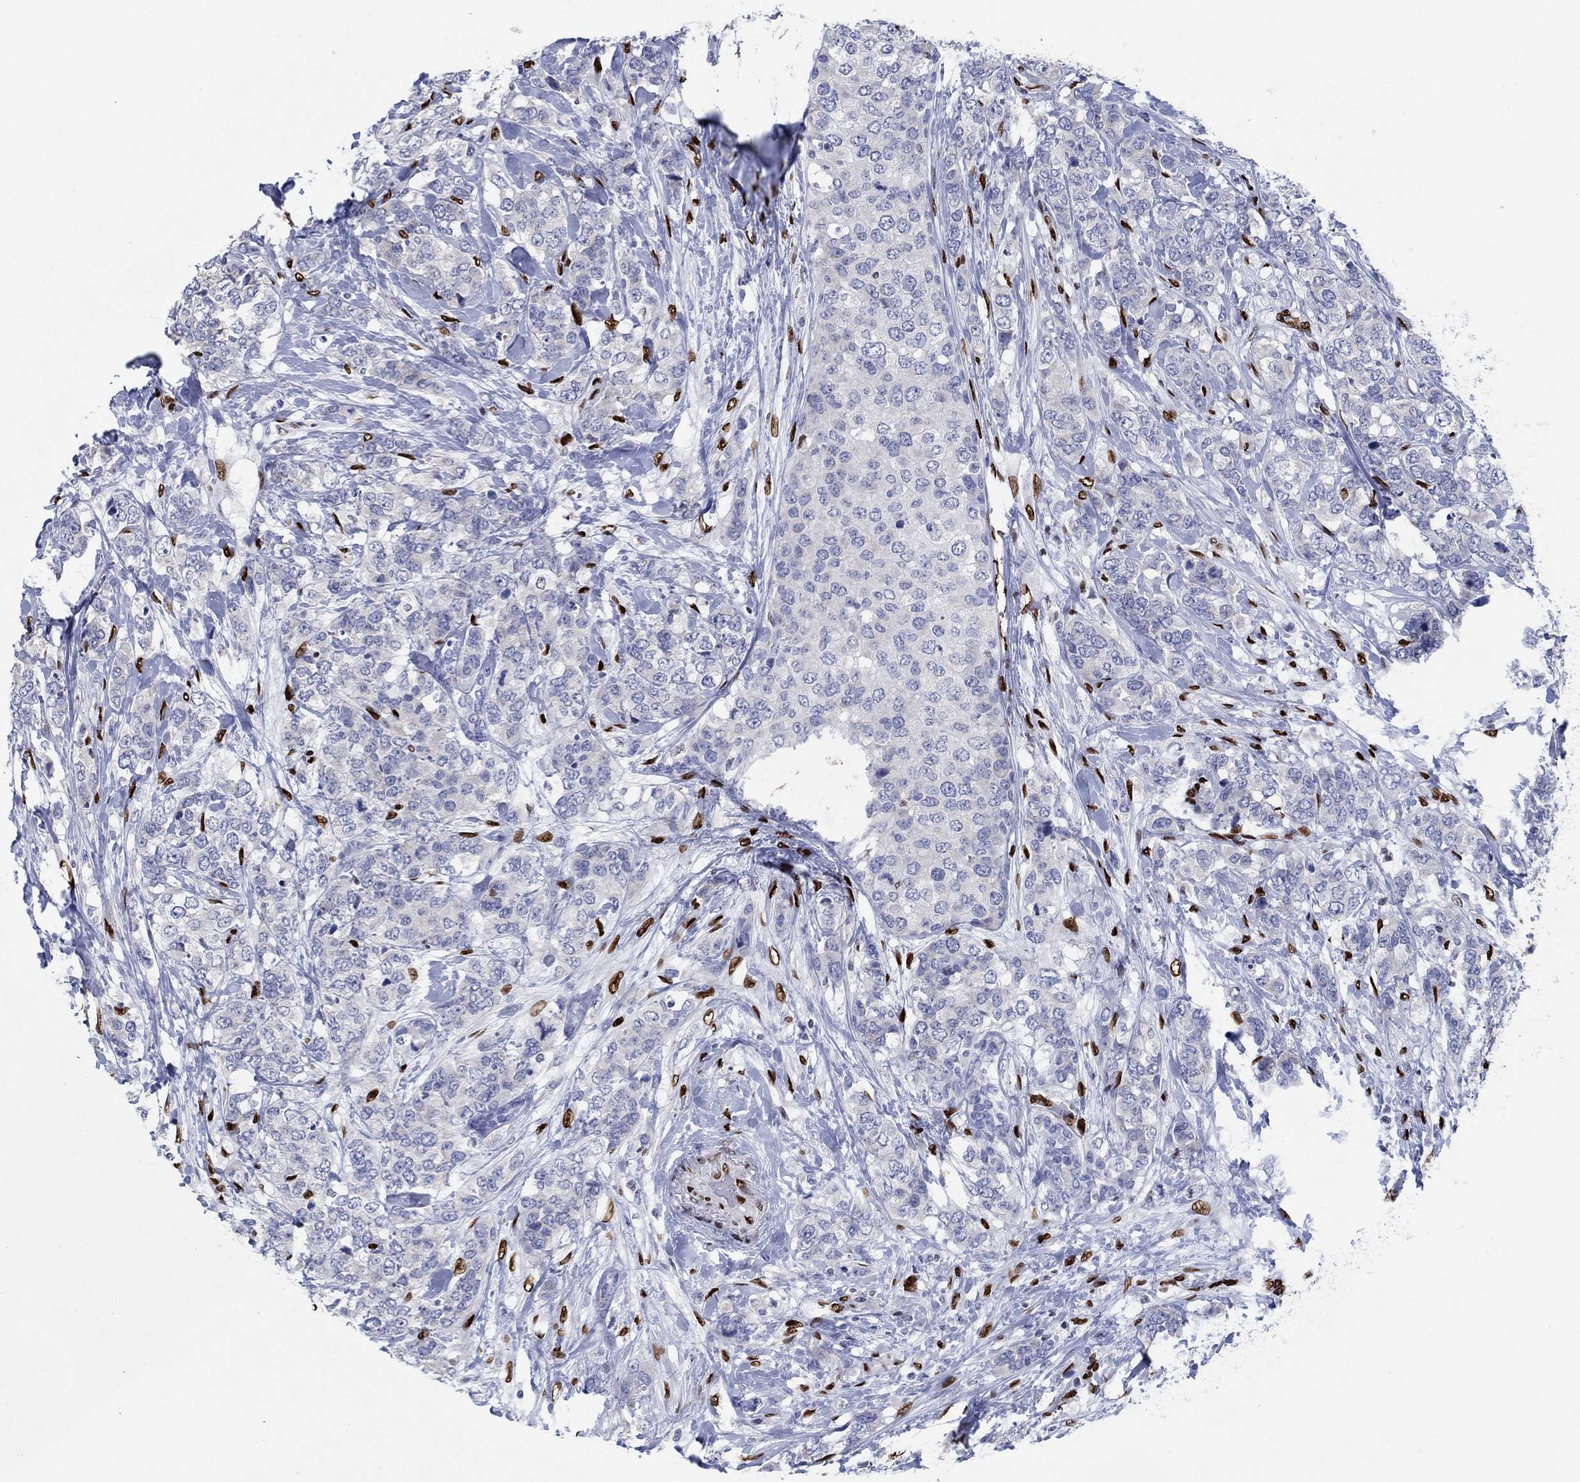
{"staining": {"intensity": "negative", "quantity": "none", "location": "none"}, "tissue": "breast cancer", "cell_type": "Tumor cells", "image_type": "cancer", "snomed": [{"axis": "morphology", "description": "Lobular carcinoma"}, {"axis": "topography", "description": "Breast"}], "caption": "DAB (3,3'-diaminobenzidine) immunohistochemical staining of breast cancer (lobular carcinoma) shows no significant positivity in tumor cells. The staining is performed using DAB brown chromogen with nuclei counter-stained in using hematoxylin.", "gene": "ZEB1", "patient": {"sex": "female", "age": 59}}